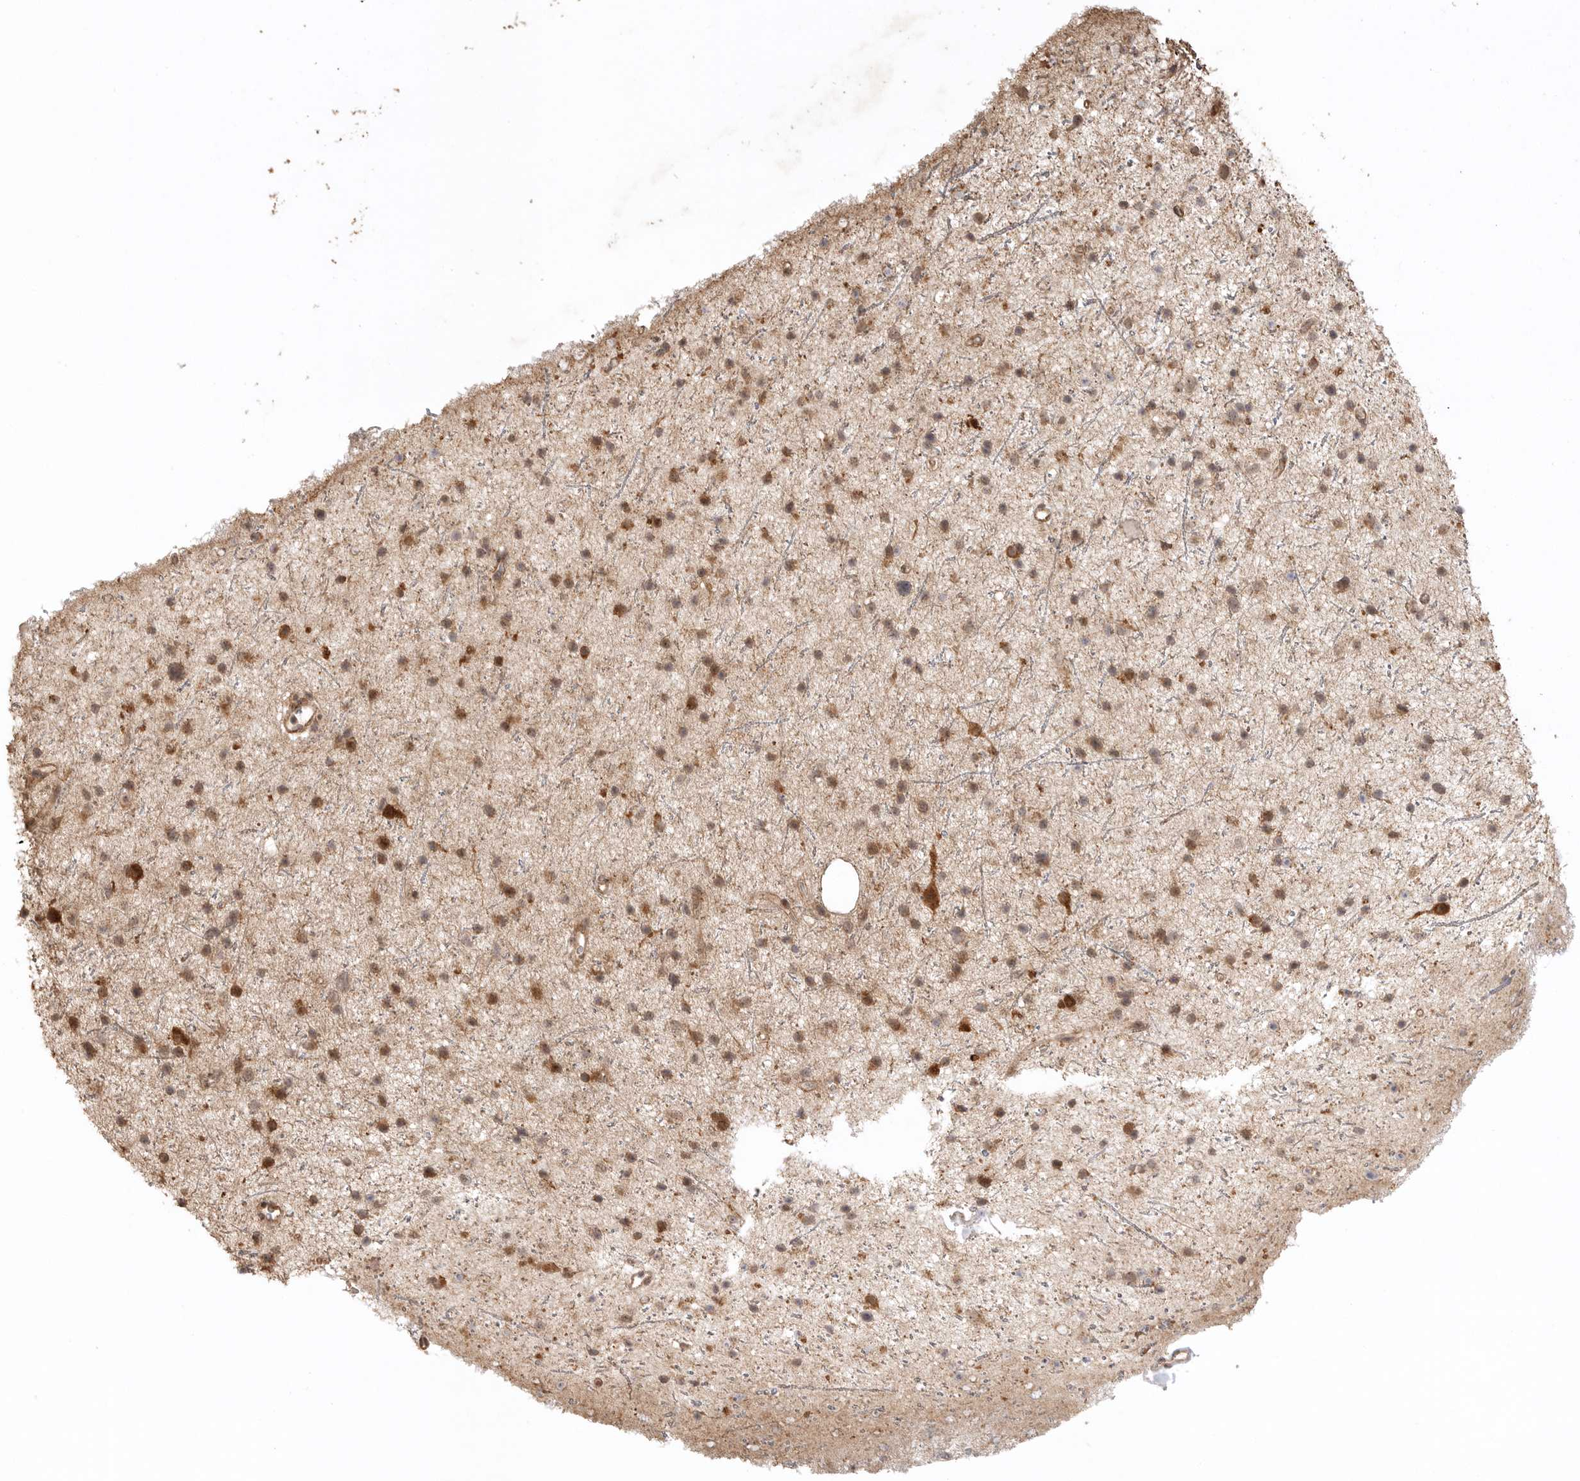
{"staining": {"intensity": "moderate", "quantity": ">75%", "location": "cytoplasmic/membranous"}, "tissue": "glioma", "cell_type": "Tumor cells", "image_type": "cancer", "snomed": [{"axis": "morphology", "description": "Glioma, malignant, Low grade"}, {"axis": "topography", "description": "Cerebral cortex"}], "caption": "Immunohistochemical staining of malignant glioma (low-grade) shows medium levels of moderate cytoplasmic/membranous expression in approximately >75% of tumor cells.", "gene": "BOC", "patient": {"sex": "female", "age": 39}}